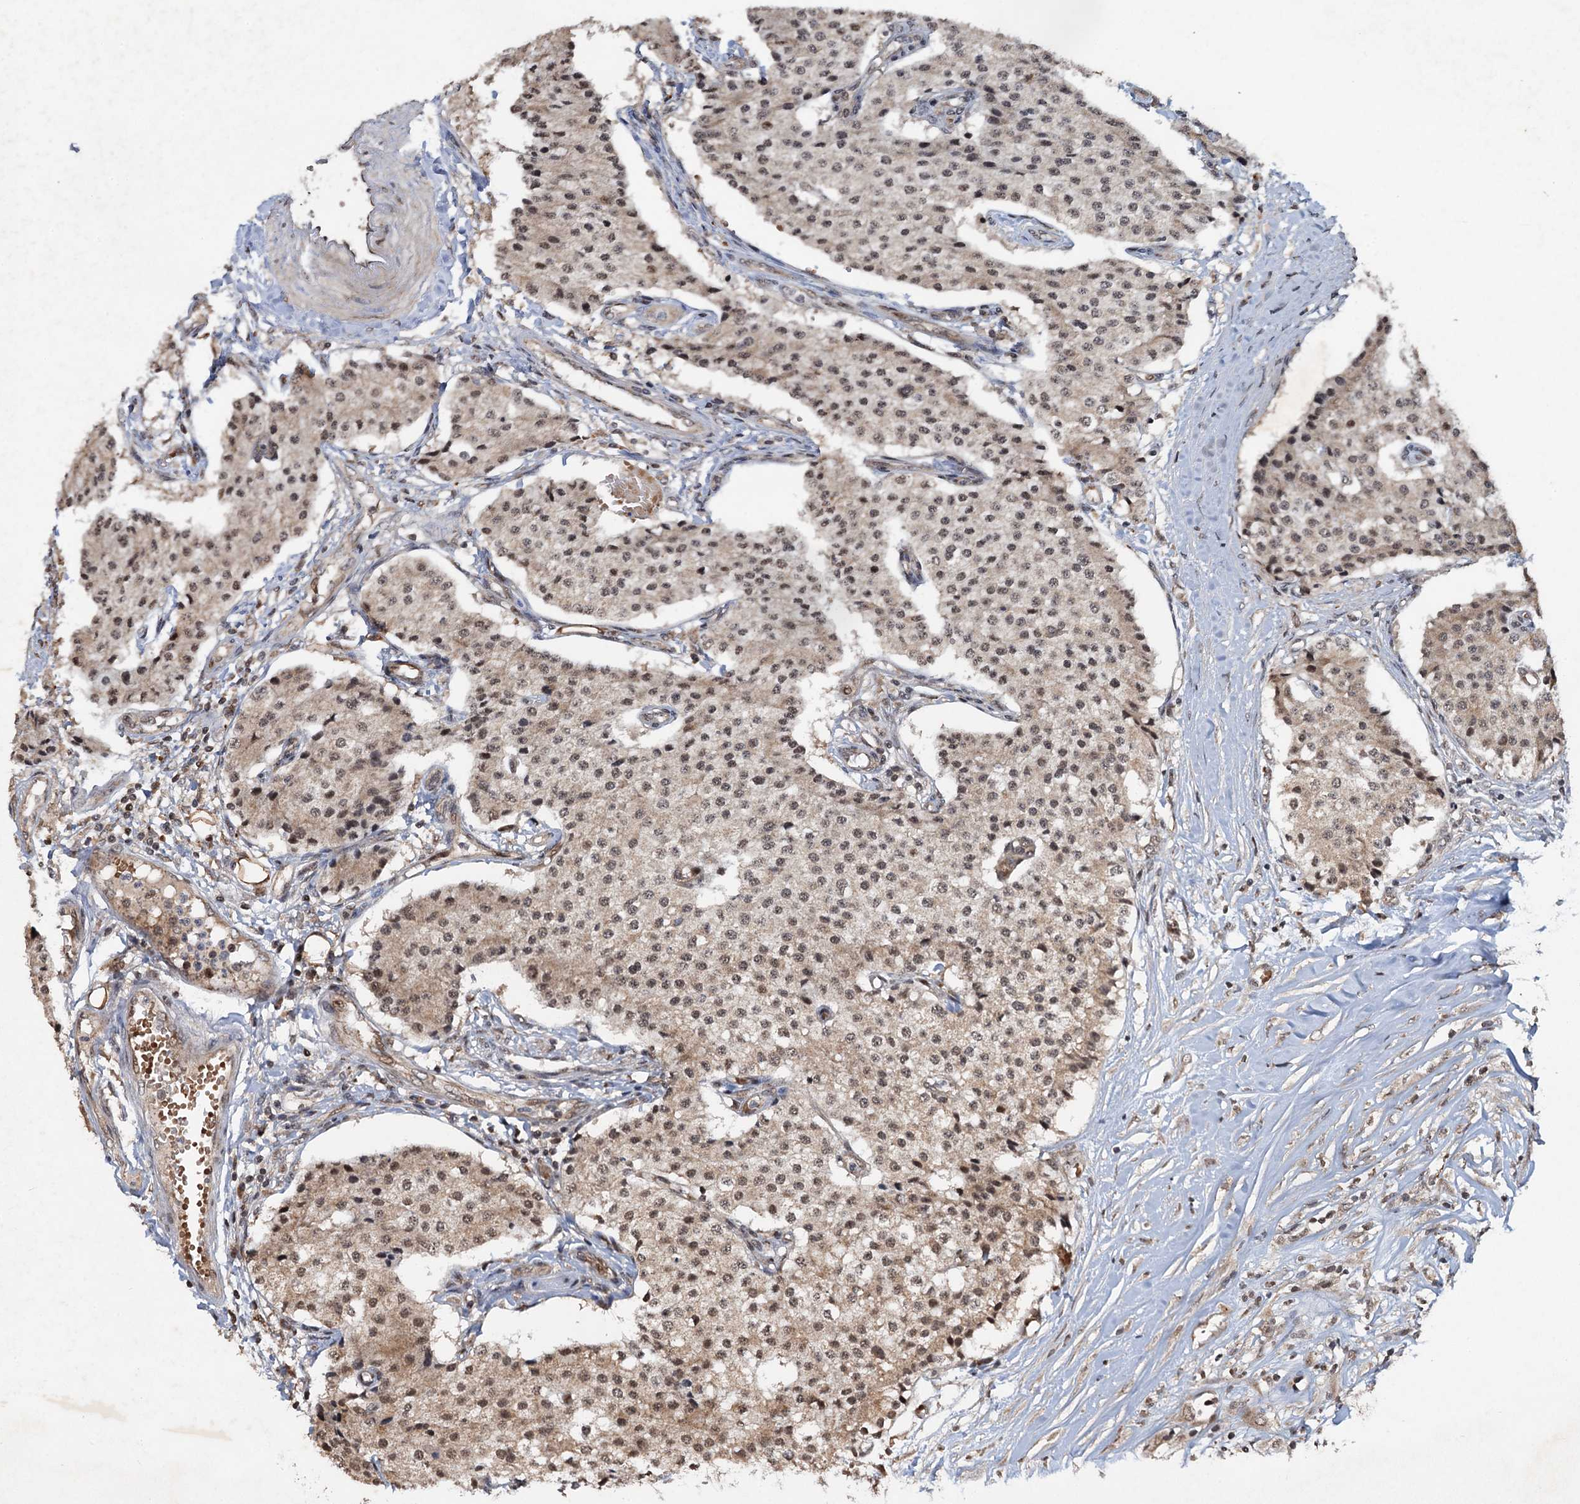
{"staining": {"intensity": "weak", "quantity": ">75%", "location": "nuclear"}, "tissue": "carcinoid", "cell_type": "Tumor cells", "image_type": "cancer", "snomed": [{"axis": "morphology", "description": "Carcinoid, malignant, NOS"}, {"axis": "topography", "description": "Colon"}], "caption": "Tumor cells display low levels of weak nuclear expression in approximately >75% of cells in human carcinoid (malignant).", "gene": "REP15", "patient": {"sex": "female", "age": 52}}